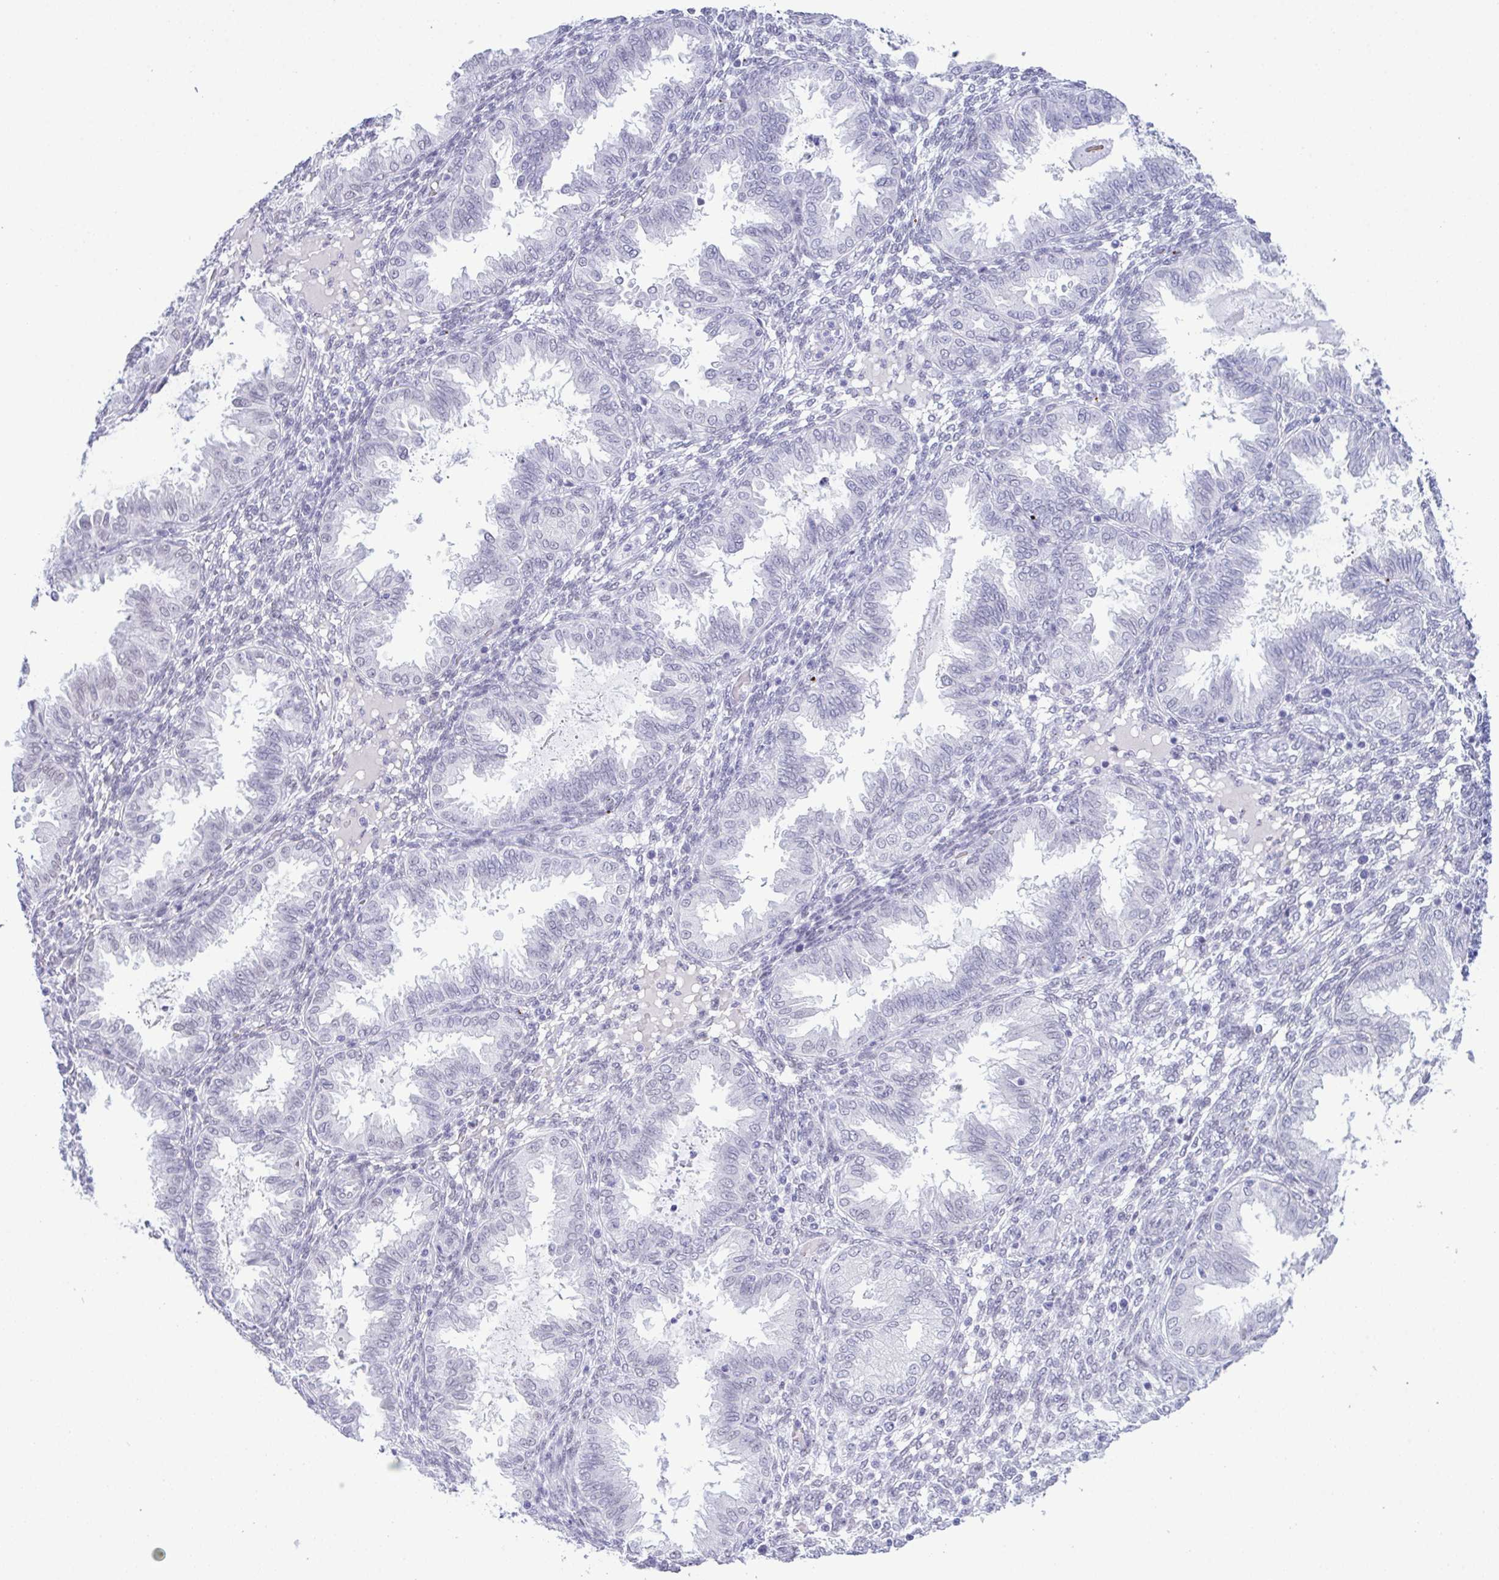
{"staining": {"intensity": "moderate", "quantity": "<25%", "location": "nuclear"}, "tissue": "endometrium", "cell_type": "Cells in endometrial stroma", "image_type": "normal", "snomed": [{"axis": "morphology", "description": "Normal tissue, NOS"}, {"axis": "topography", "description": "Endometrium"}], "caption": "DAB immunohistochemical staining of benign endometrium shows moderate nuclear protein staining in approximately <25% of cells in endometrial stroma.", "gene": "SUGP2", "patient": {"sex": "female", "age": 33}}